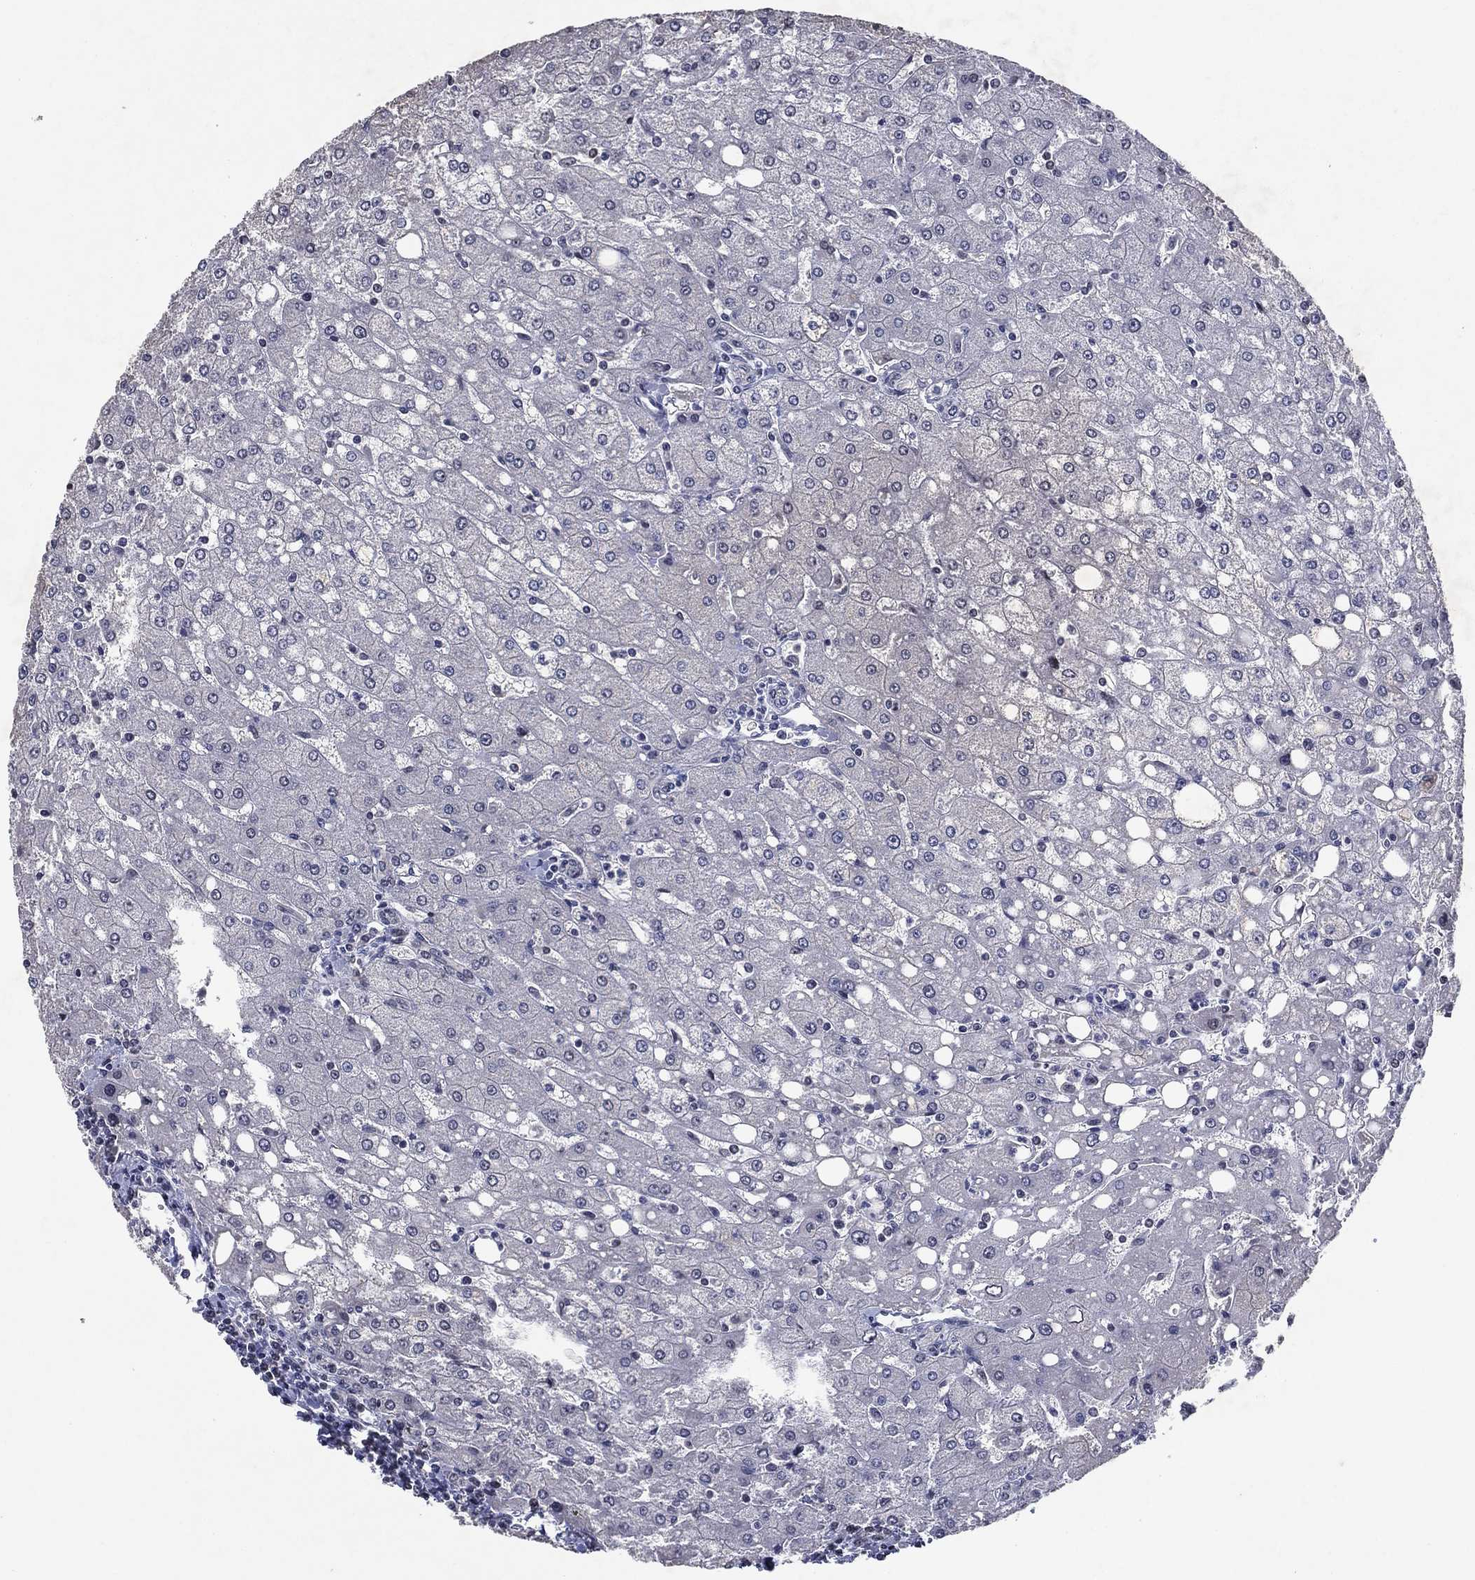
{"staining": {"intensity": "negative", "quantity": "none", "location": "none"}, "tissue": "liver", "cell_type": "Cholangiocytes", "image_type": "normal", "snomed": [{"axis": "morphology", "description": "Normal tissue, NOS"}, {"axis": "topography", "description": "Liver"}], "caption": "Immunohistochemistry photomicrograph of benign liver: human liver stained with DAB reveals no significant protein positivity in cholangiocytes.", "gene": "ZBTB42", "patient": {"sex": "female", "age": 53}}